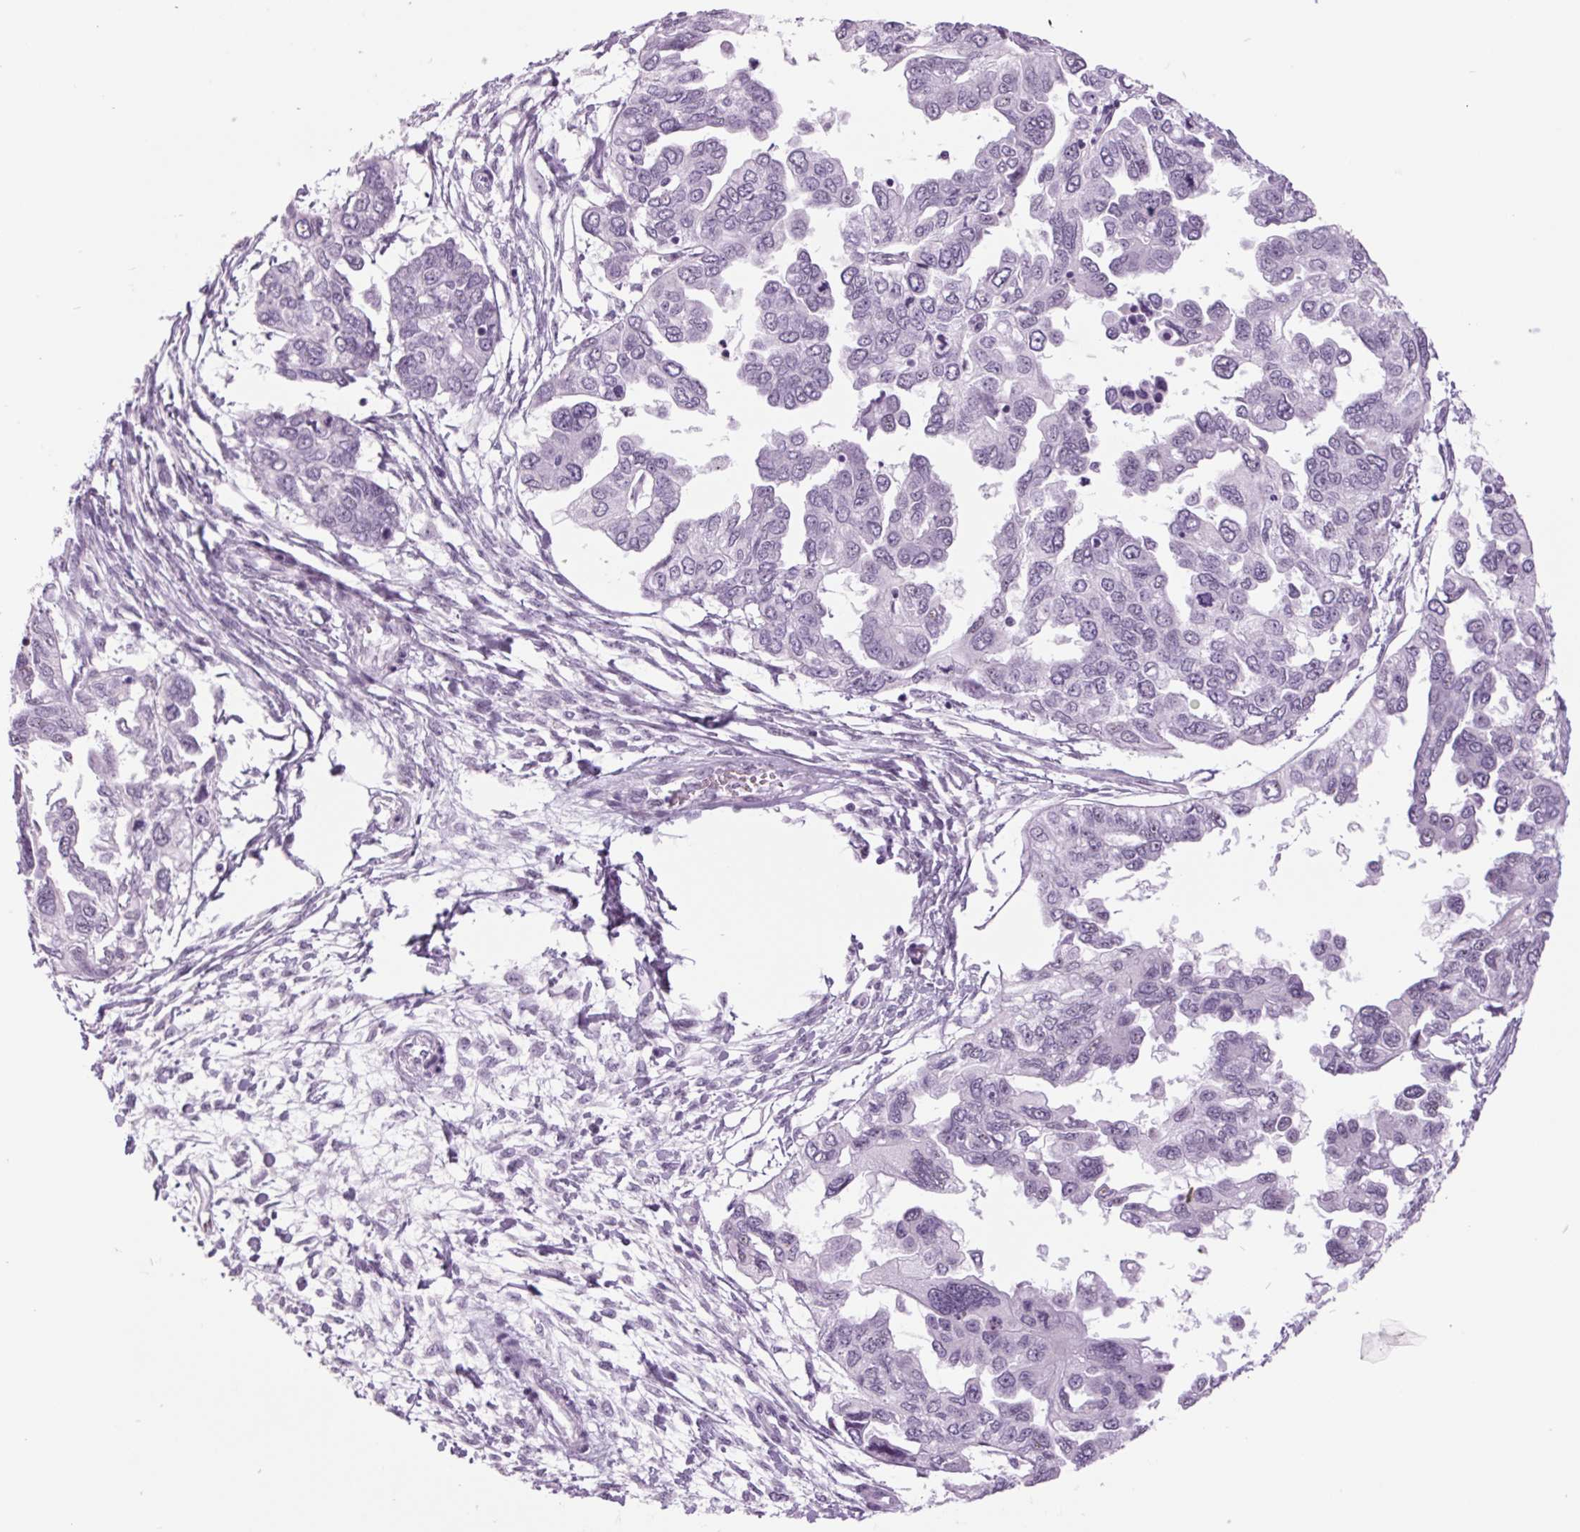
{"staining": {"intensity": "negative", "quantity": "none", "location": "none"}, "tissue": "ovarian cancer", "cell_type": "Tumor cells", "image_type": "cancer", "snomed": [{"axis": "morphology", "description": "Cystadenocarcinoma, serous, NOS"}, {"axis": "topography", "description": "Ovary"}], "caption": "Immunohistochemistry (IHC) micrograph of ovarian cancer stained for a protein (brown), which reveals no positivity in tumor cells.", "gene": "ODAD2", "patient": {"sex": "female", "age": 53}}